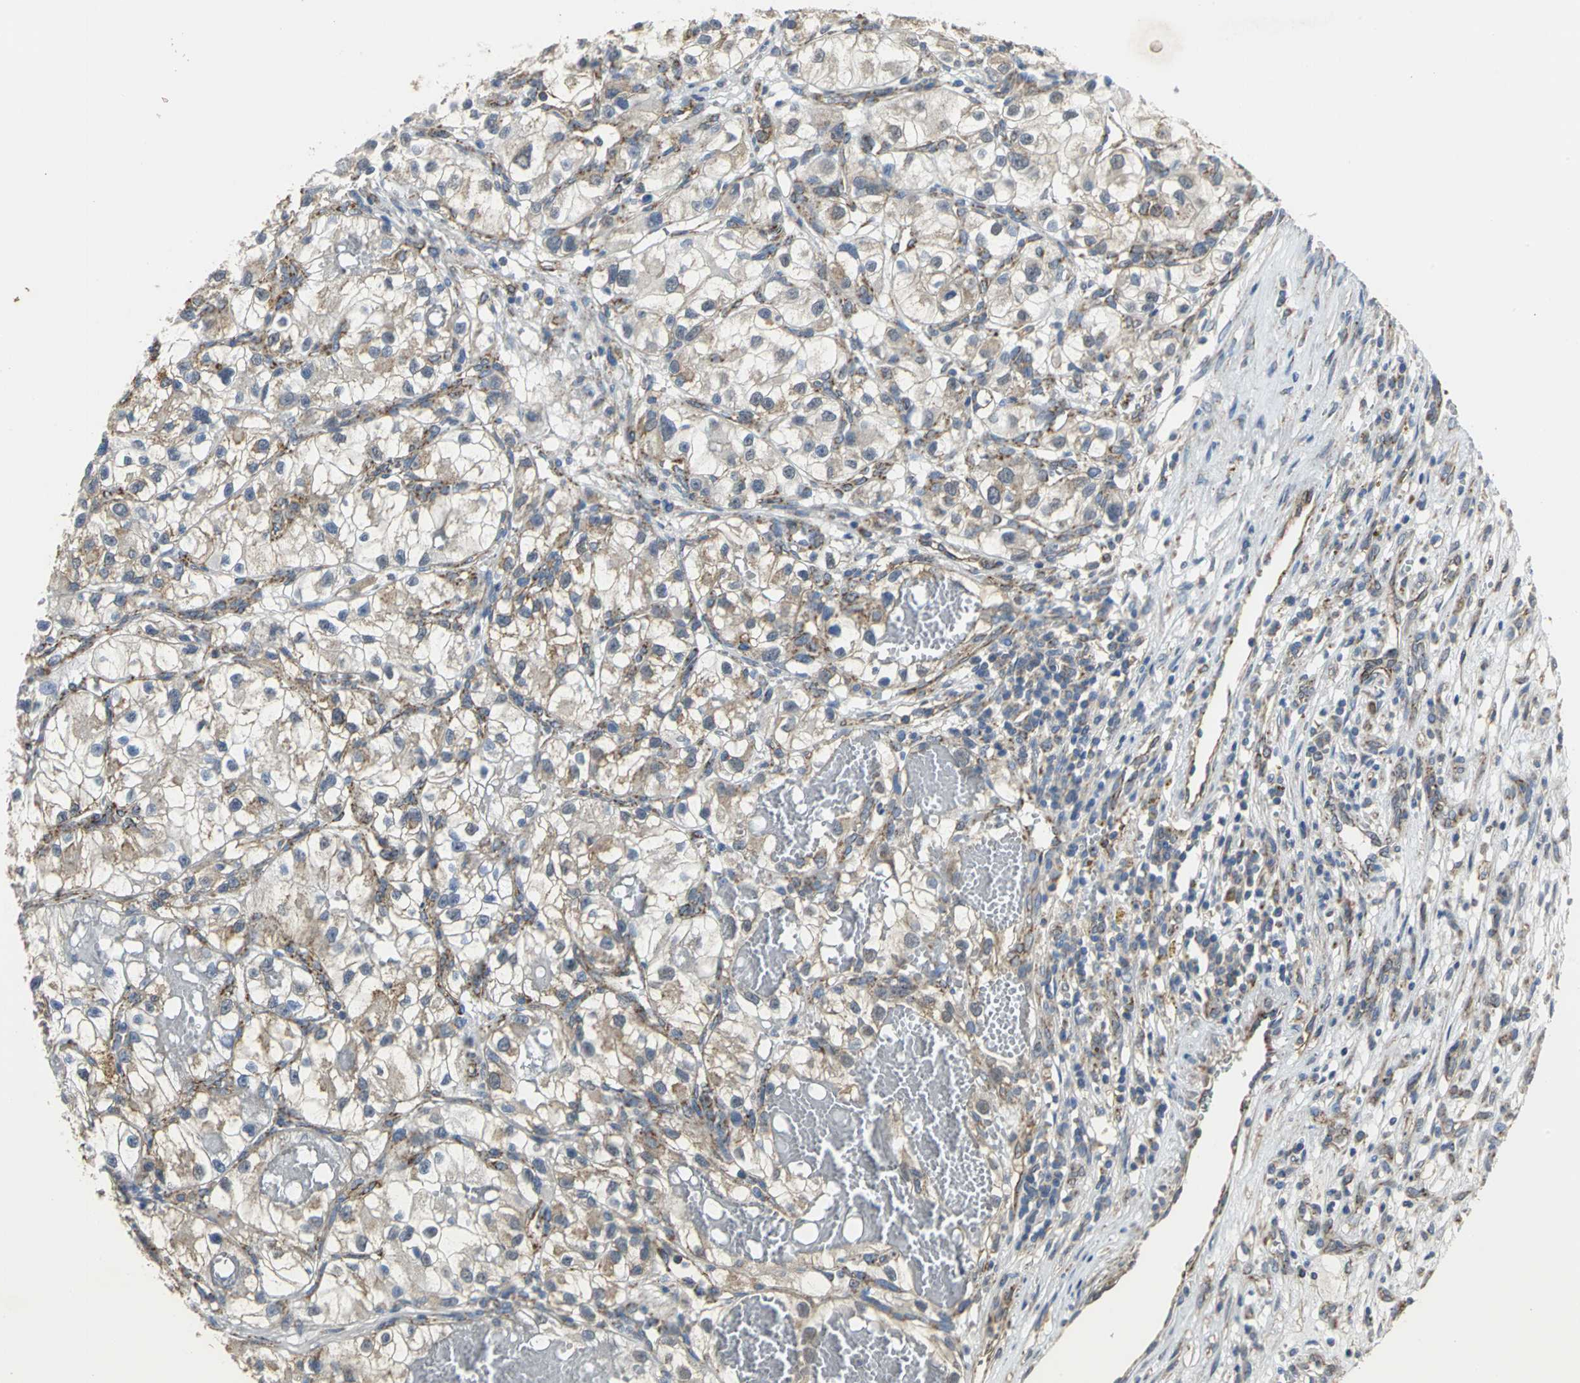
{"staining": {"intensity": "moderate", "quantity": "<25%", "location": "cytoplasmic/membranous"}, "tissue": "renal cancer", "cell_type": "Tumor cells", "image_type": "cancer", "snomed": [{"axis": "morphology", "description": "Adenocarcinoma, NOS"}, {"axis": "topography", "description": "Kidney"}], "caption": "A brown stain shows moderate cytoplasmic/membranous positivity of a protein in renal cancer (adenocarcinoma) tumor cells.", "gene": "NDUFB5", "patient": {"sex": "female", "age": 57}}